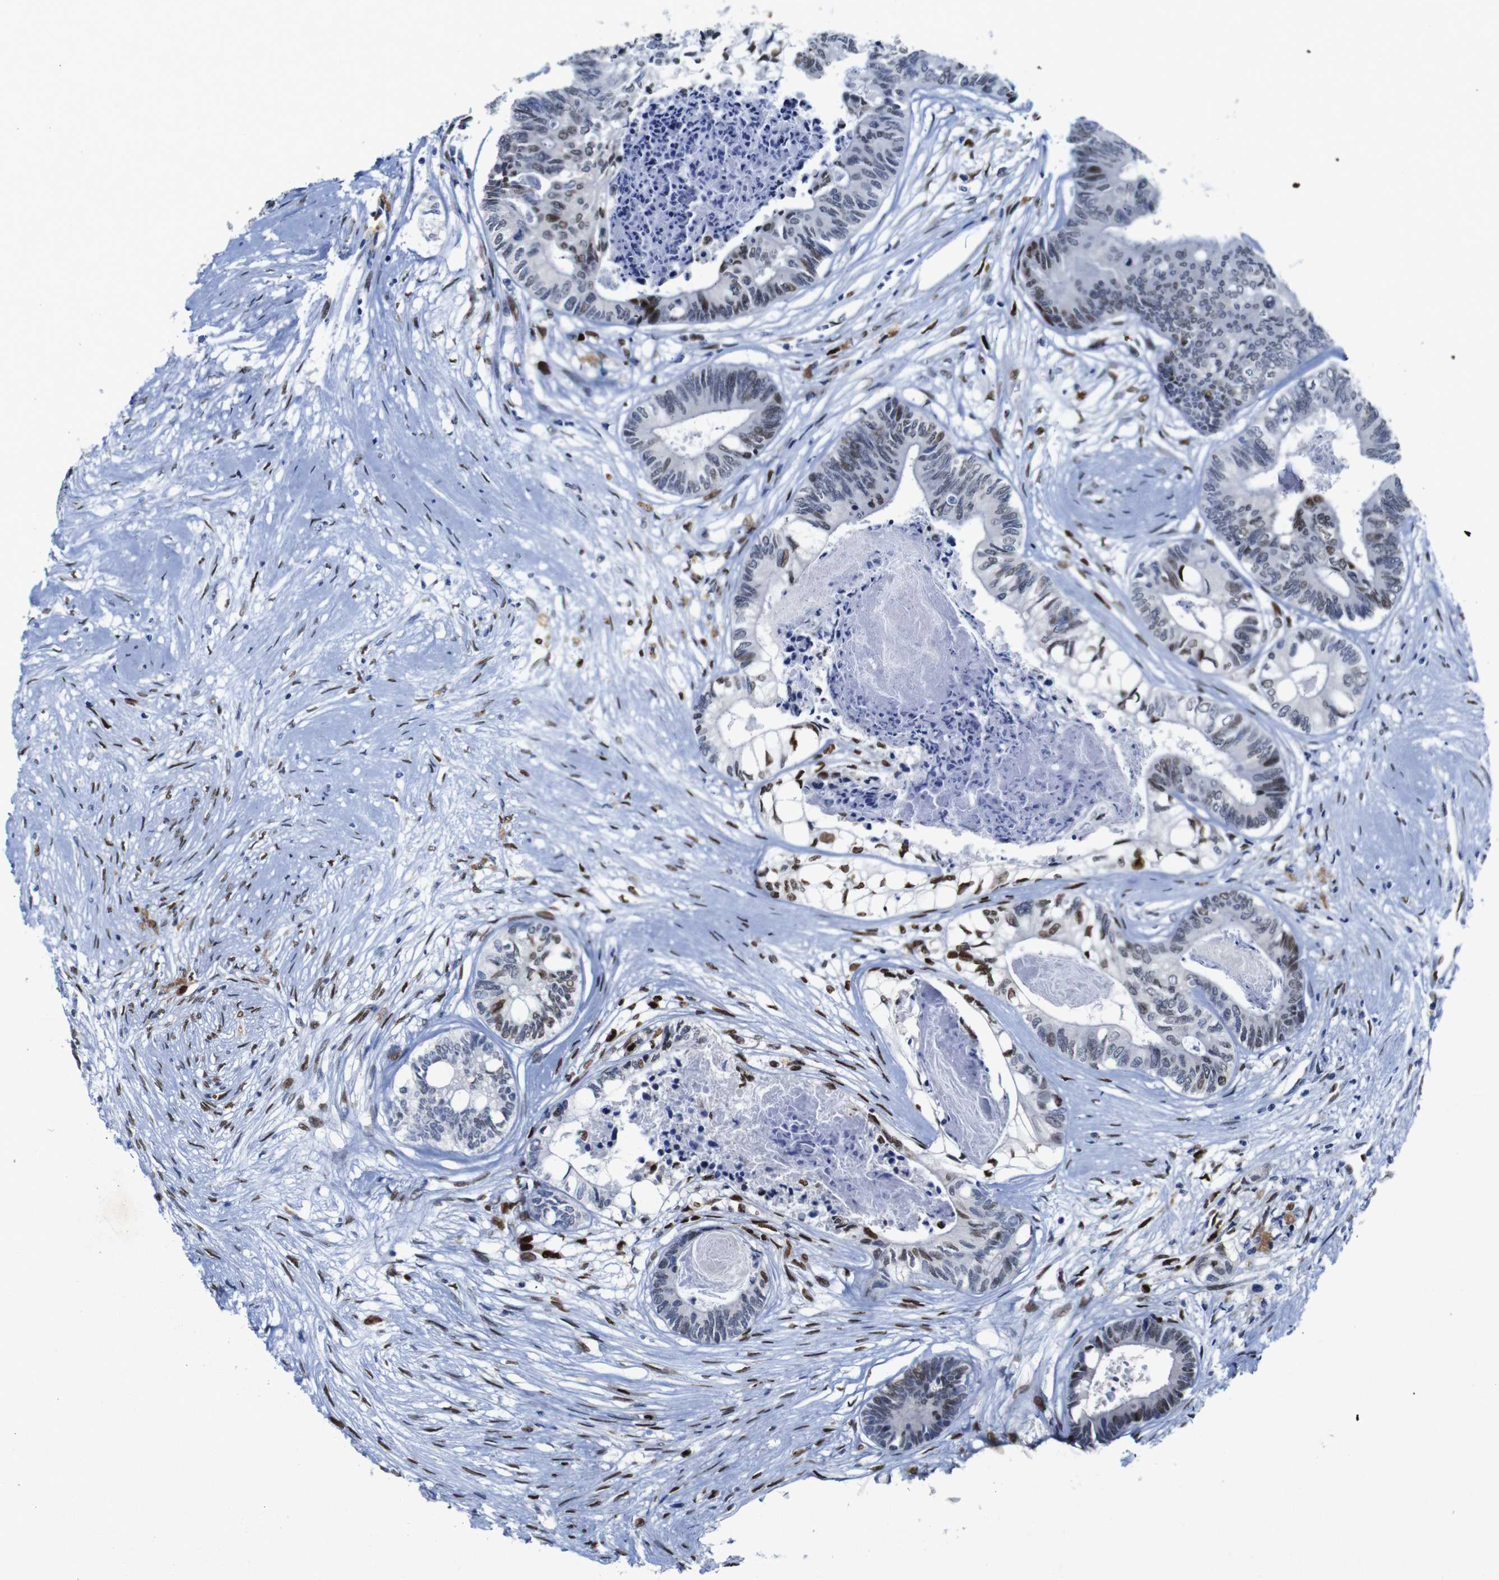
{"staining": {"intensity": "weak", "quantity": "25%-75%", "location": "nuclear"}, "tissue": "colorectal cancer", "cell_type": "Tumor cells", "image_type": "cancer", "snomed": [{"axis": "morphology", "description": "Adenocarcinoma, NOS"}, {"axis": "topography", "description": "Rectum"}], "caption": "Adenocarcinoma (colorectal) stained with immunohistochemistry (IHC) shows weak nuclear staining in about 25%-75% of tumor cells. The staining is performed using DAB (3,3'-diaminobenzidine) brown chromogen to label protein expression. The nuclei are counter-stained blue using hematoxylin.", "gene": "FOSL2", "patient": {"sex": "male", "age": 63}}